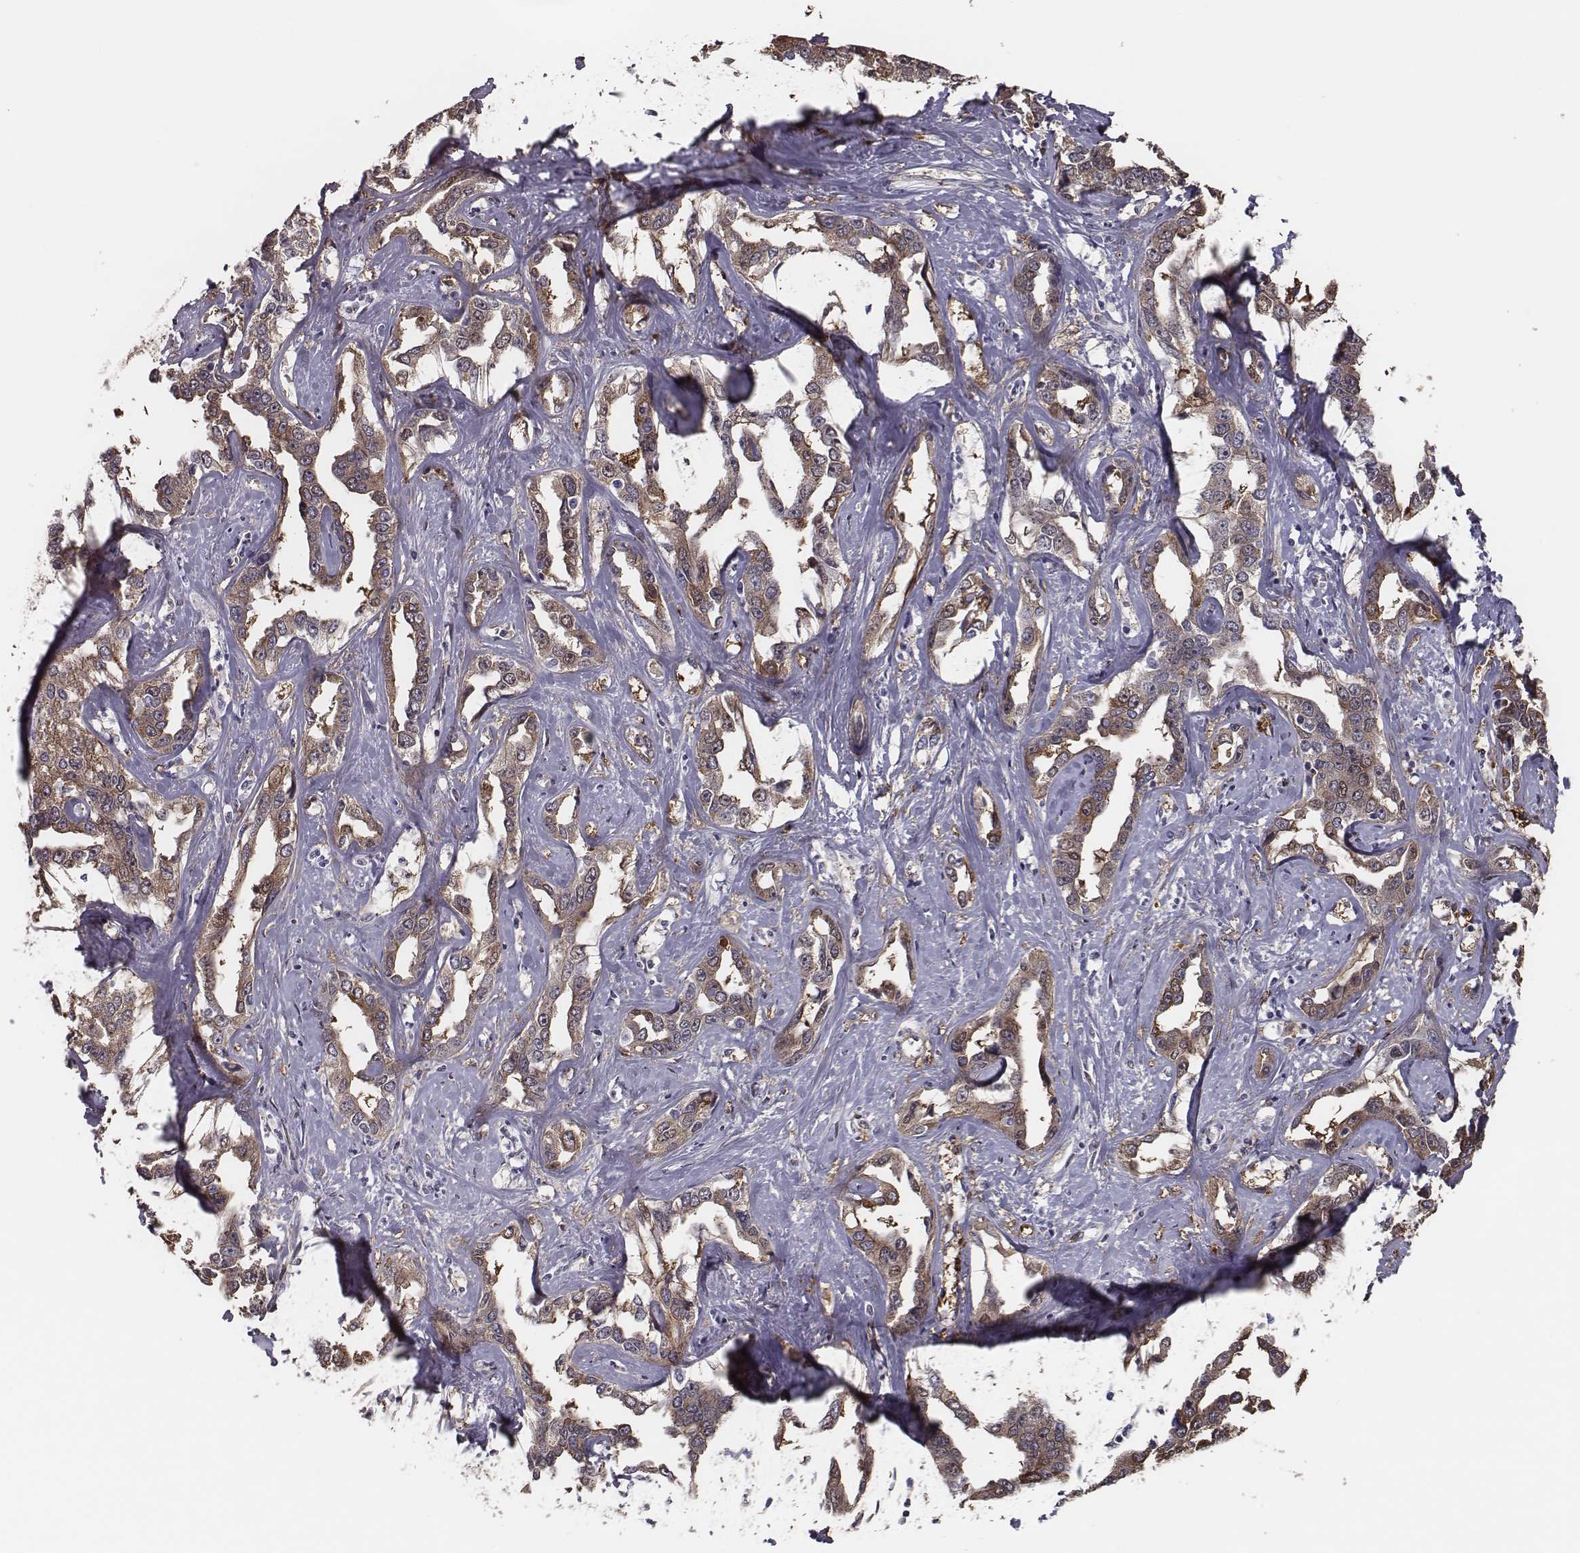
{"staining": {"intensity": "moderate", "quantity": ">75%", "location": "cytoplasmic/membranous"}, "tissue": "liver cancer", "cell_type": "Tumor cells", "image_type": "cancer", "snomed": [{"axis": "morphology", "description": "Cholangiocarcinoma"}, {"axis": "topography", "description": "Liver"}], "caption": "This is a histology image of immunohistochemistry staining of liver cancer (cholangiocarcinoma), which shows moderate positivity in the cytoplasmic/membranous of tumor cells.", "gene": "ISYNA1", "patient": {"sex": "male", "age": 59}}